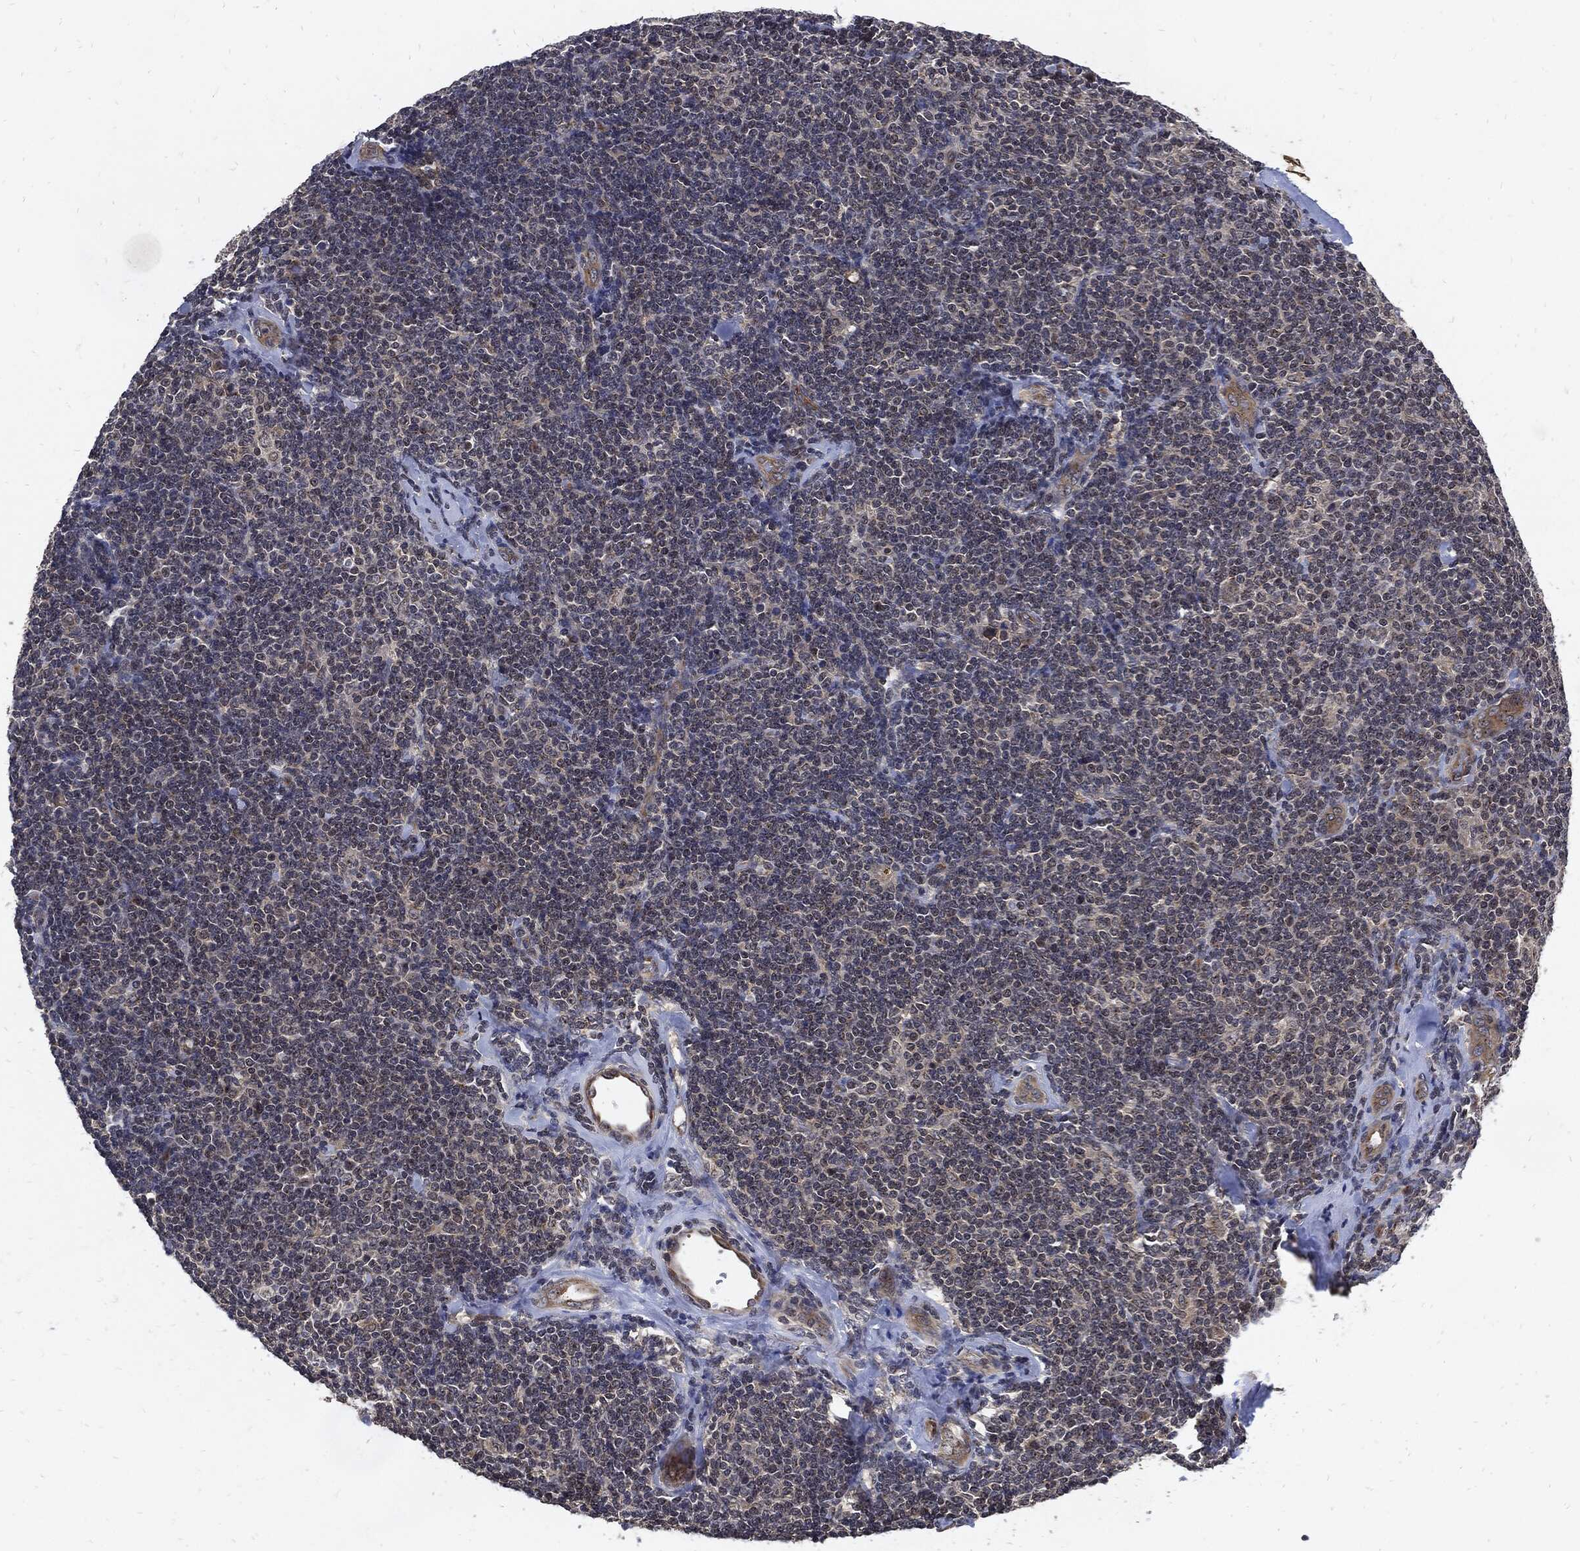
{"staining": {"intensity": "negative", "quantity": "none", "location": "none"}, "tissue": "lymphoma", "cell_type": "Tumor cells", "image_type": "cancer", "snomed": [{"axis": "morphology", "description": "Malignant lymphoma, non-Hodgkin's type, Low grade"}, {"axis": "topography", "description": "Lymph node"}], "caption": "Immunohistochemistry (IHC) histopathology image of human lymphoma stained for a protein (brown), which exhibits no staining in tumor cells.", "gene": "DCTN1", "patient": {"sex": "female", "age": 56}}